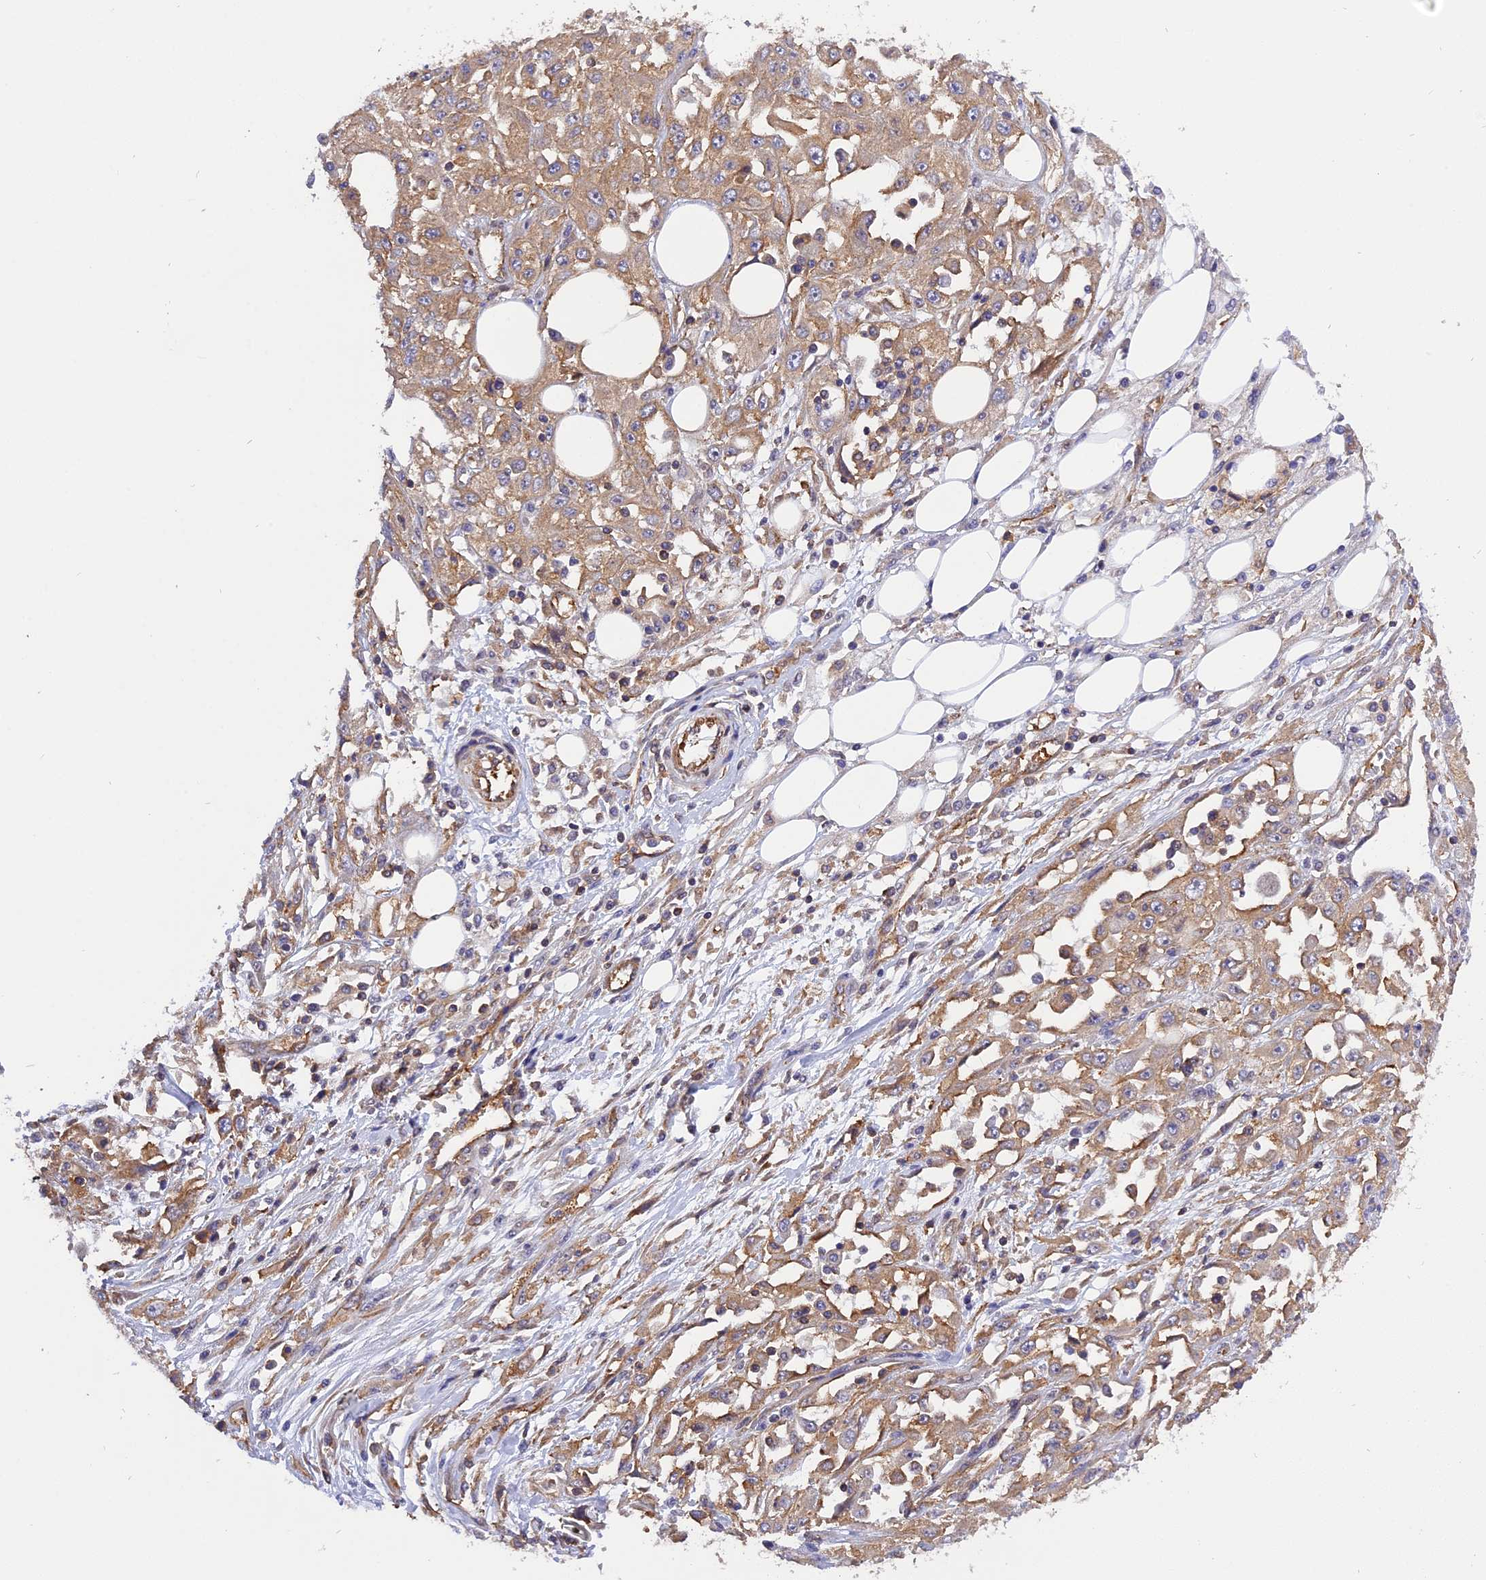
{"staining": {"intensity": "moderate", "quantity": "25%-75%", "location": "cytoplasmic/membranous"}, "tissue": "skin cancer", "cell_type": "Tumor cells", "image_type": "cancer", "snomed": [{"axis": "morphology", "description": "Squamous cell carcinoma, NOS"}, {"axis": "morphology", "description": "Squamous cell carcinoma, metastatic, NOS"}, {"axis": "topography", "description": "Skin"}, {"axis": "topography", "description": "Lymph node"}], "caption": "This is a photomicrograph of immunohistochemistry (IHC) staining of skin cancer (metastatic squamous cell carcinoma), which shows moderate positivity in the cytoplasmic/membranous of tumor cells.", "gene": "C5orf22", "patient": {"sex": "male", "age": 75}}